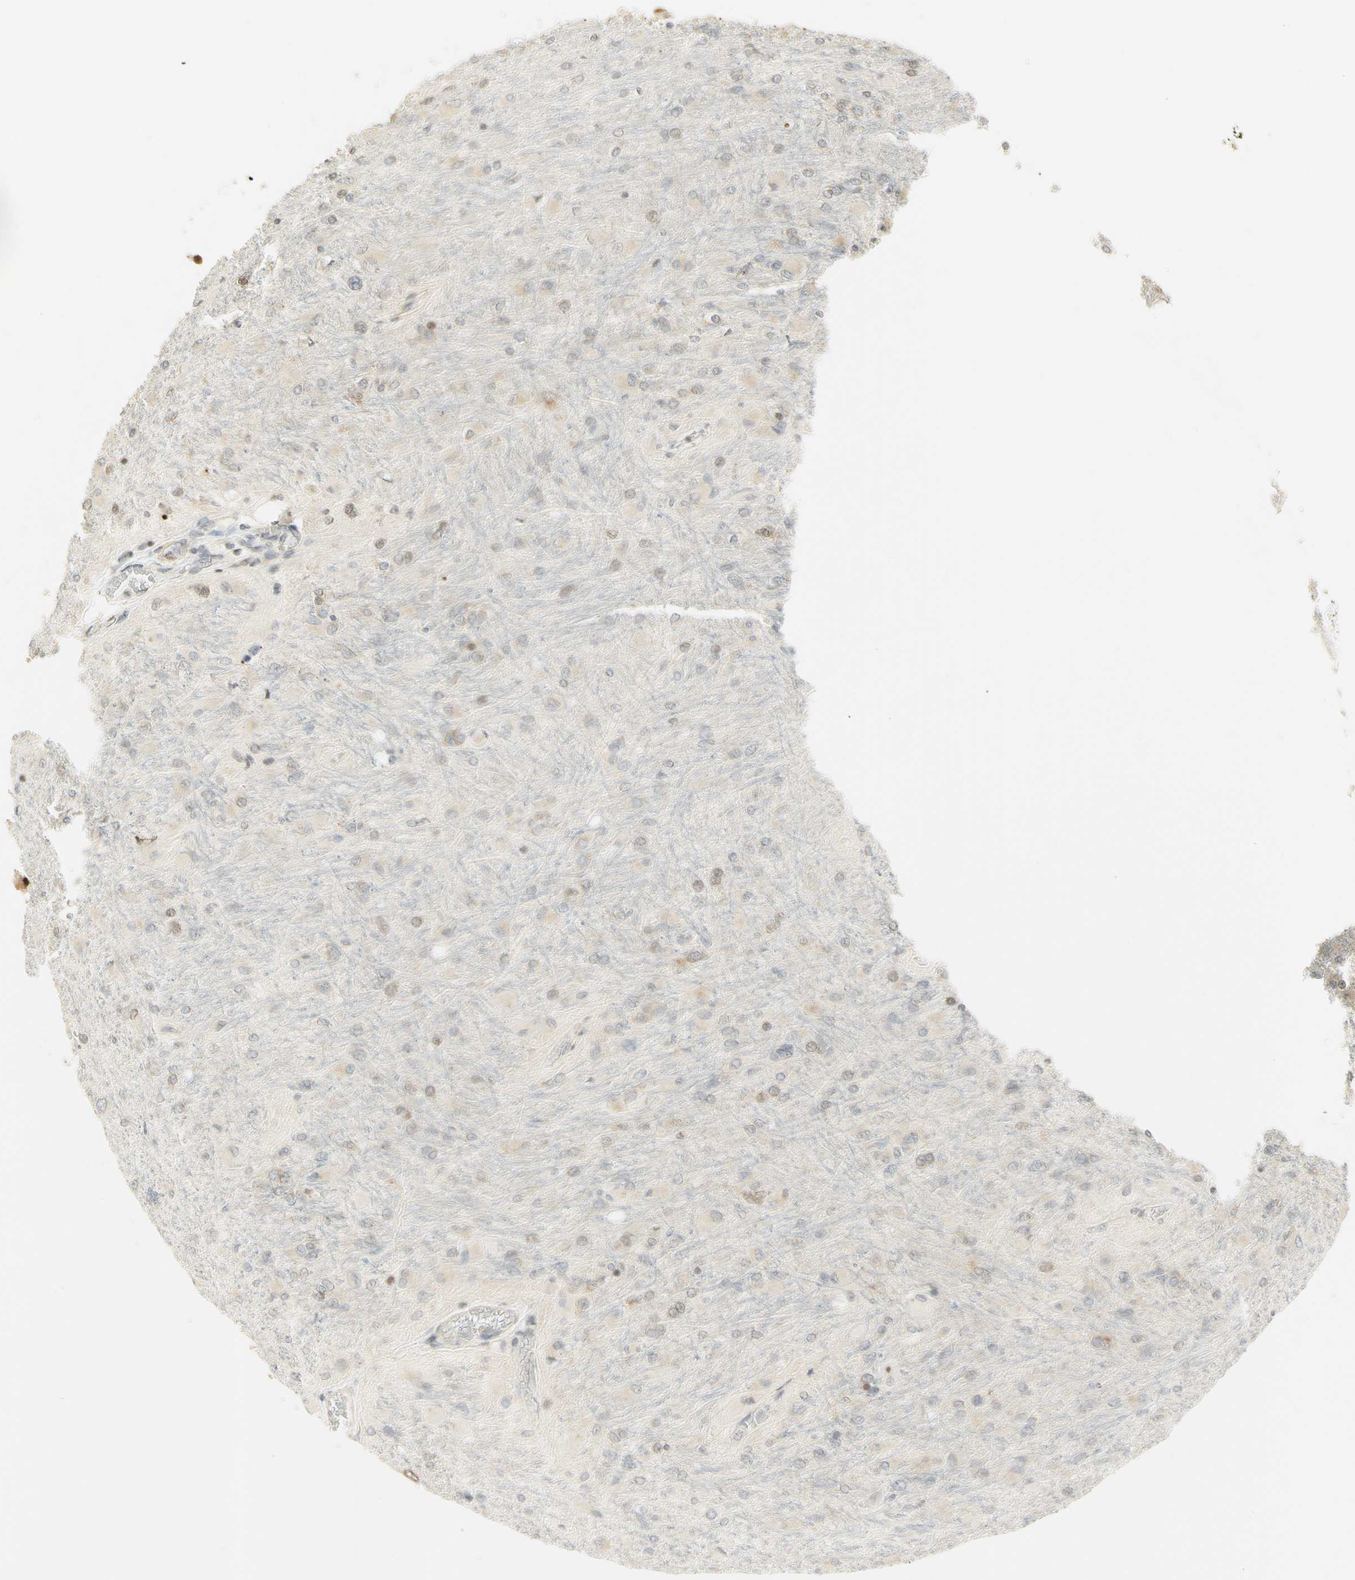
{"staining": {"intensity": "moderate", "quantity": "<25%", "location": "nuclear"}, "tissue": "glioma", "cell_type": "Tumor cells", "image_type": "cancer", "snomed": [{"axis": "morphology", "description": "Glioma, malignant, High grade"}, {"axis": "topography", "description": "Cerebral cortex"}], "caption": "Approximately <25% of tumor cells in human glioma reveal moderate nuclear protein positivity as visualized by brown immunohistochemical staining.", "gene": "KIF11", "patient": {"sex": "female", "age": 36}}